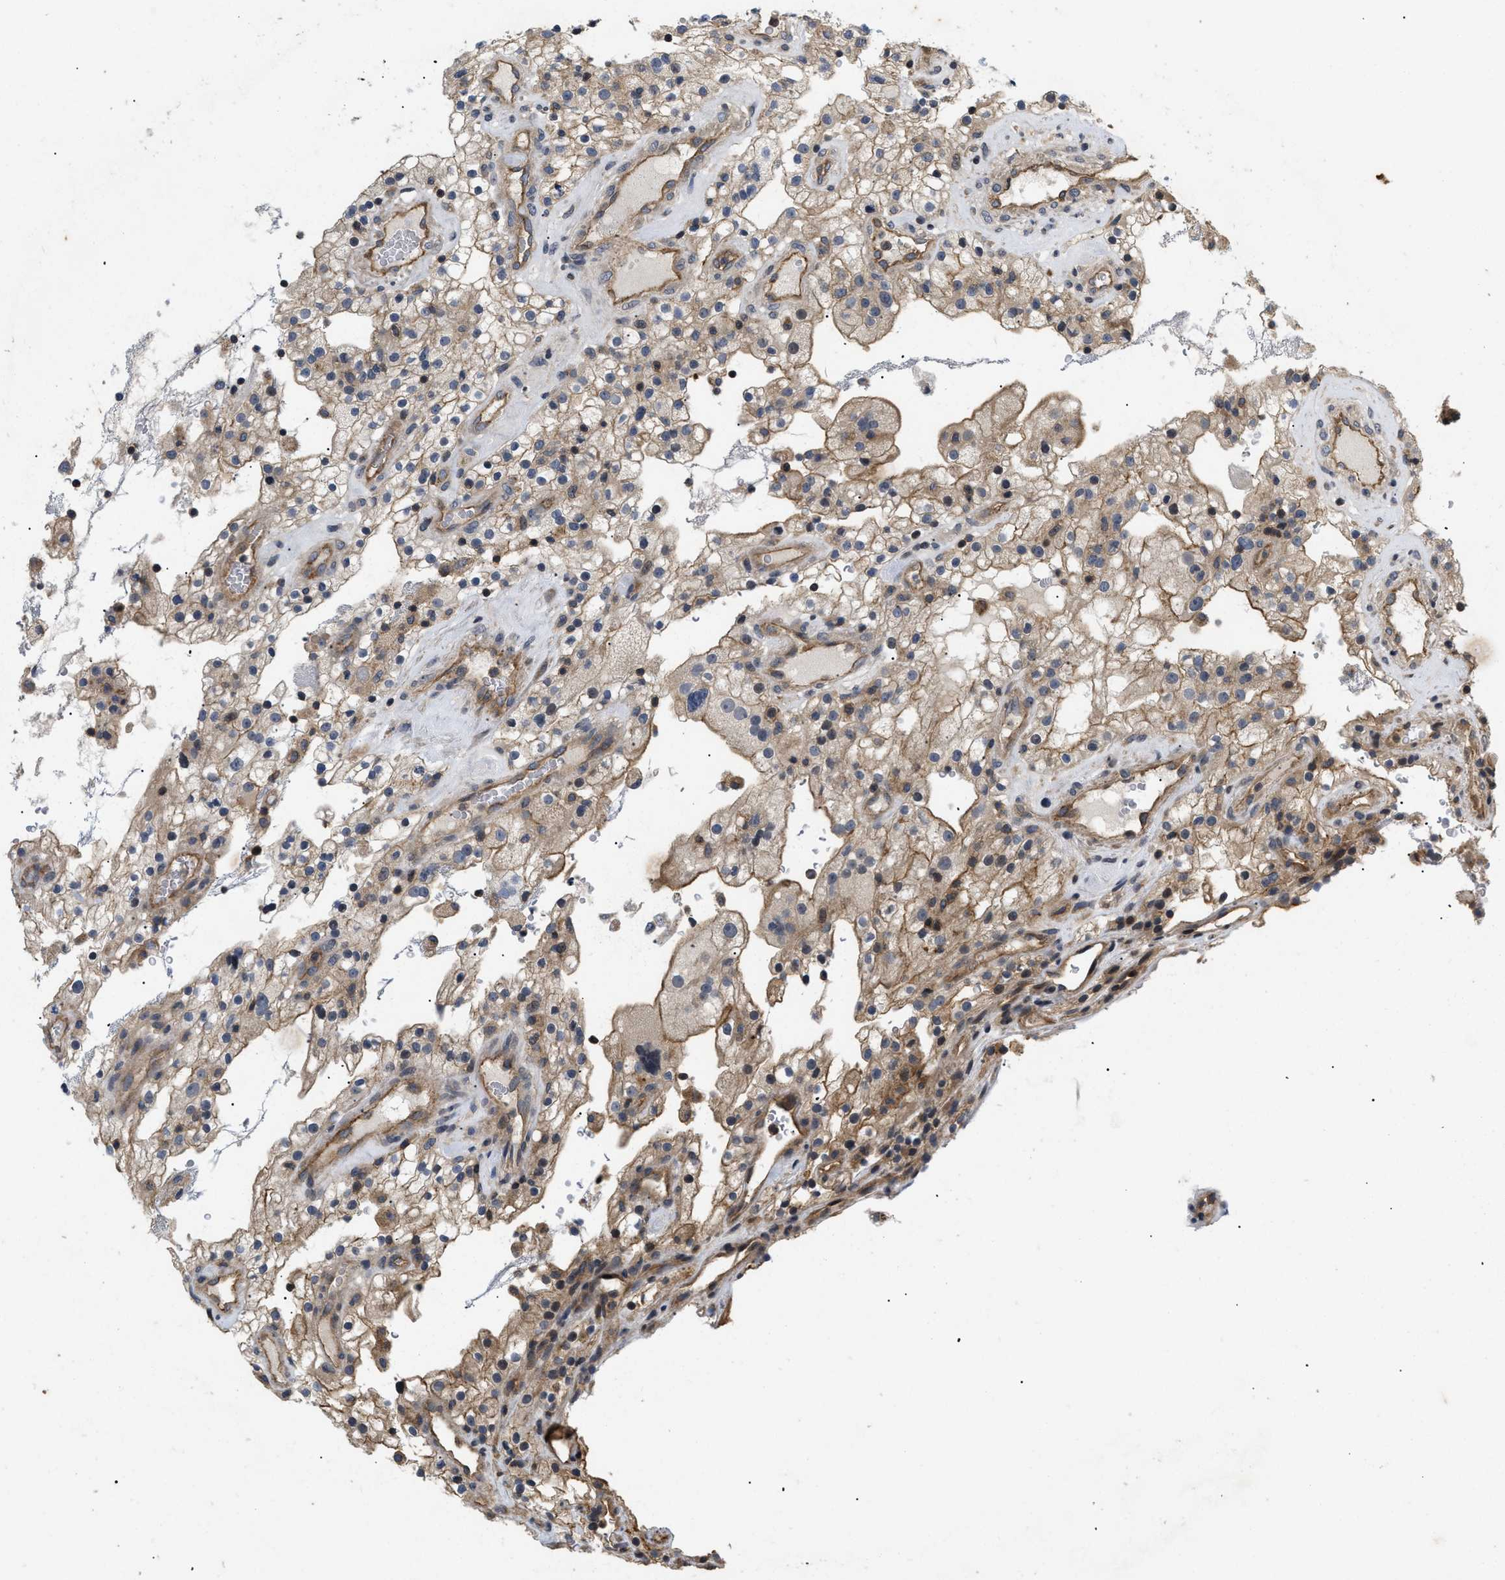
{"staining": {"intensity": "moderate", "quantity": ">75%", "location": "cytoplasmic/membranous"}, "tissue": "renal cancer", "cell_type": "Tumor cells", "image_type": "cancer", "snomed": [{"axis": "morphology", "description": "Adenocarcinoma, NOS"}, {"axis": "topography", "description": "Kidney"}], "caption": "Brown immunohistochemical staining in human renal adenocarcinoma shows moderate cytoplasmic/membranous positivity in approximately >75% of tumor cells.", "gene": "HMGCR", "patient": {"sex": "female", "age": 52}}